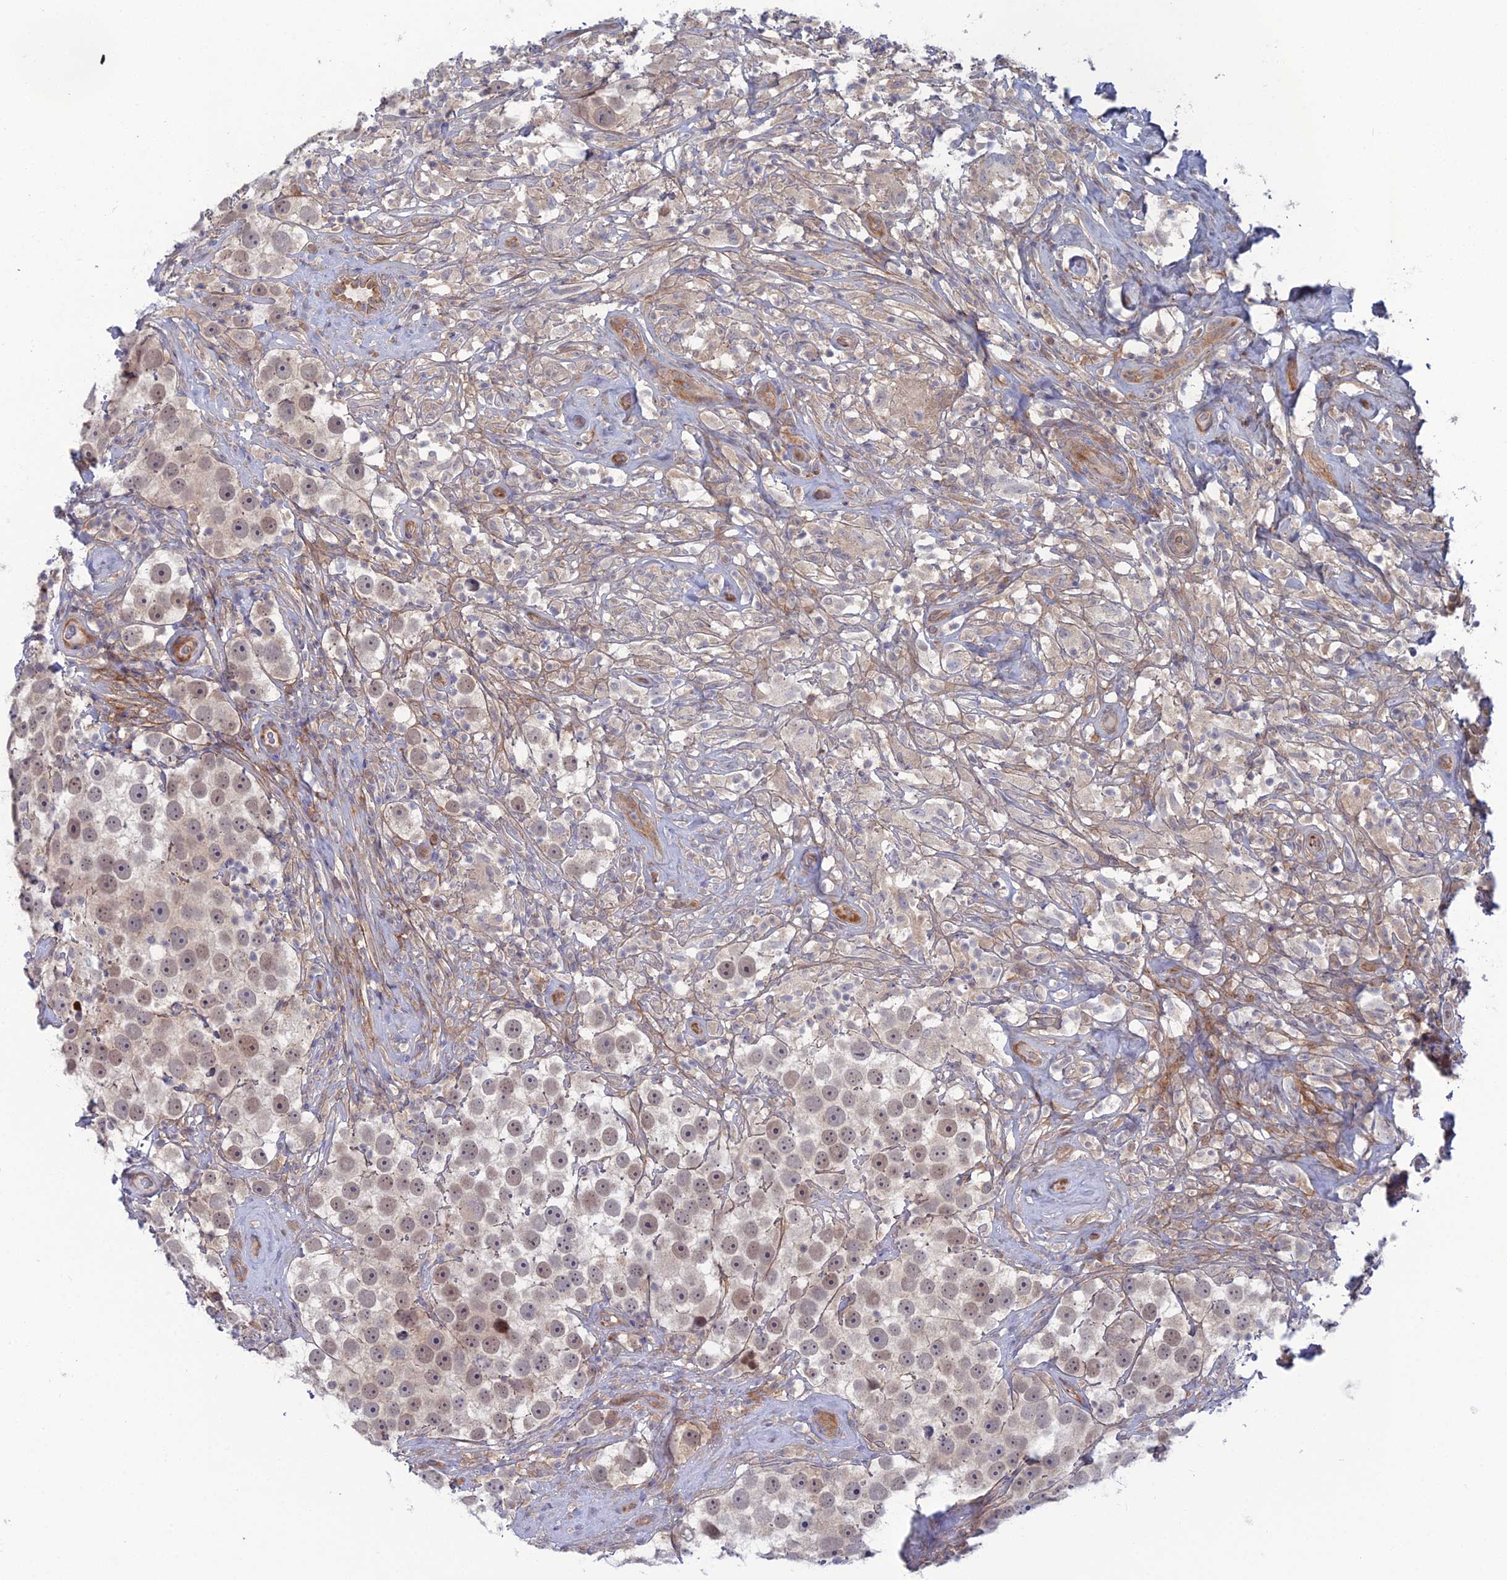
{"staining": {"intensity": "moderate", "quantity": "<25%", "location": "nuclear"}, "tissue": "testis cancer", "cell_type": "Tumor cells", "image_type": "cancer", "snomed": [{"axis": "morphology", "description": "Seminoma, NOS"}, {"axis": "topography", "description": "Testis"}], "caption": "Moderate nuclear staining for a protein is appreciated in approximately <25% of tumor cells of testis cancer using immunohistochemistry.", "gene": "ABHD1", "patient": {"sex": "male", "age": 49}}